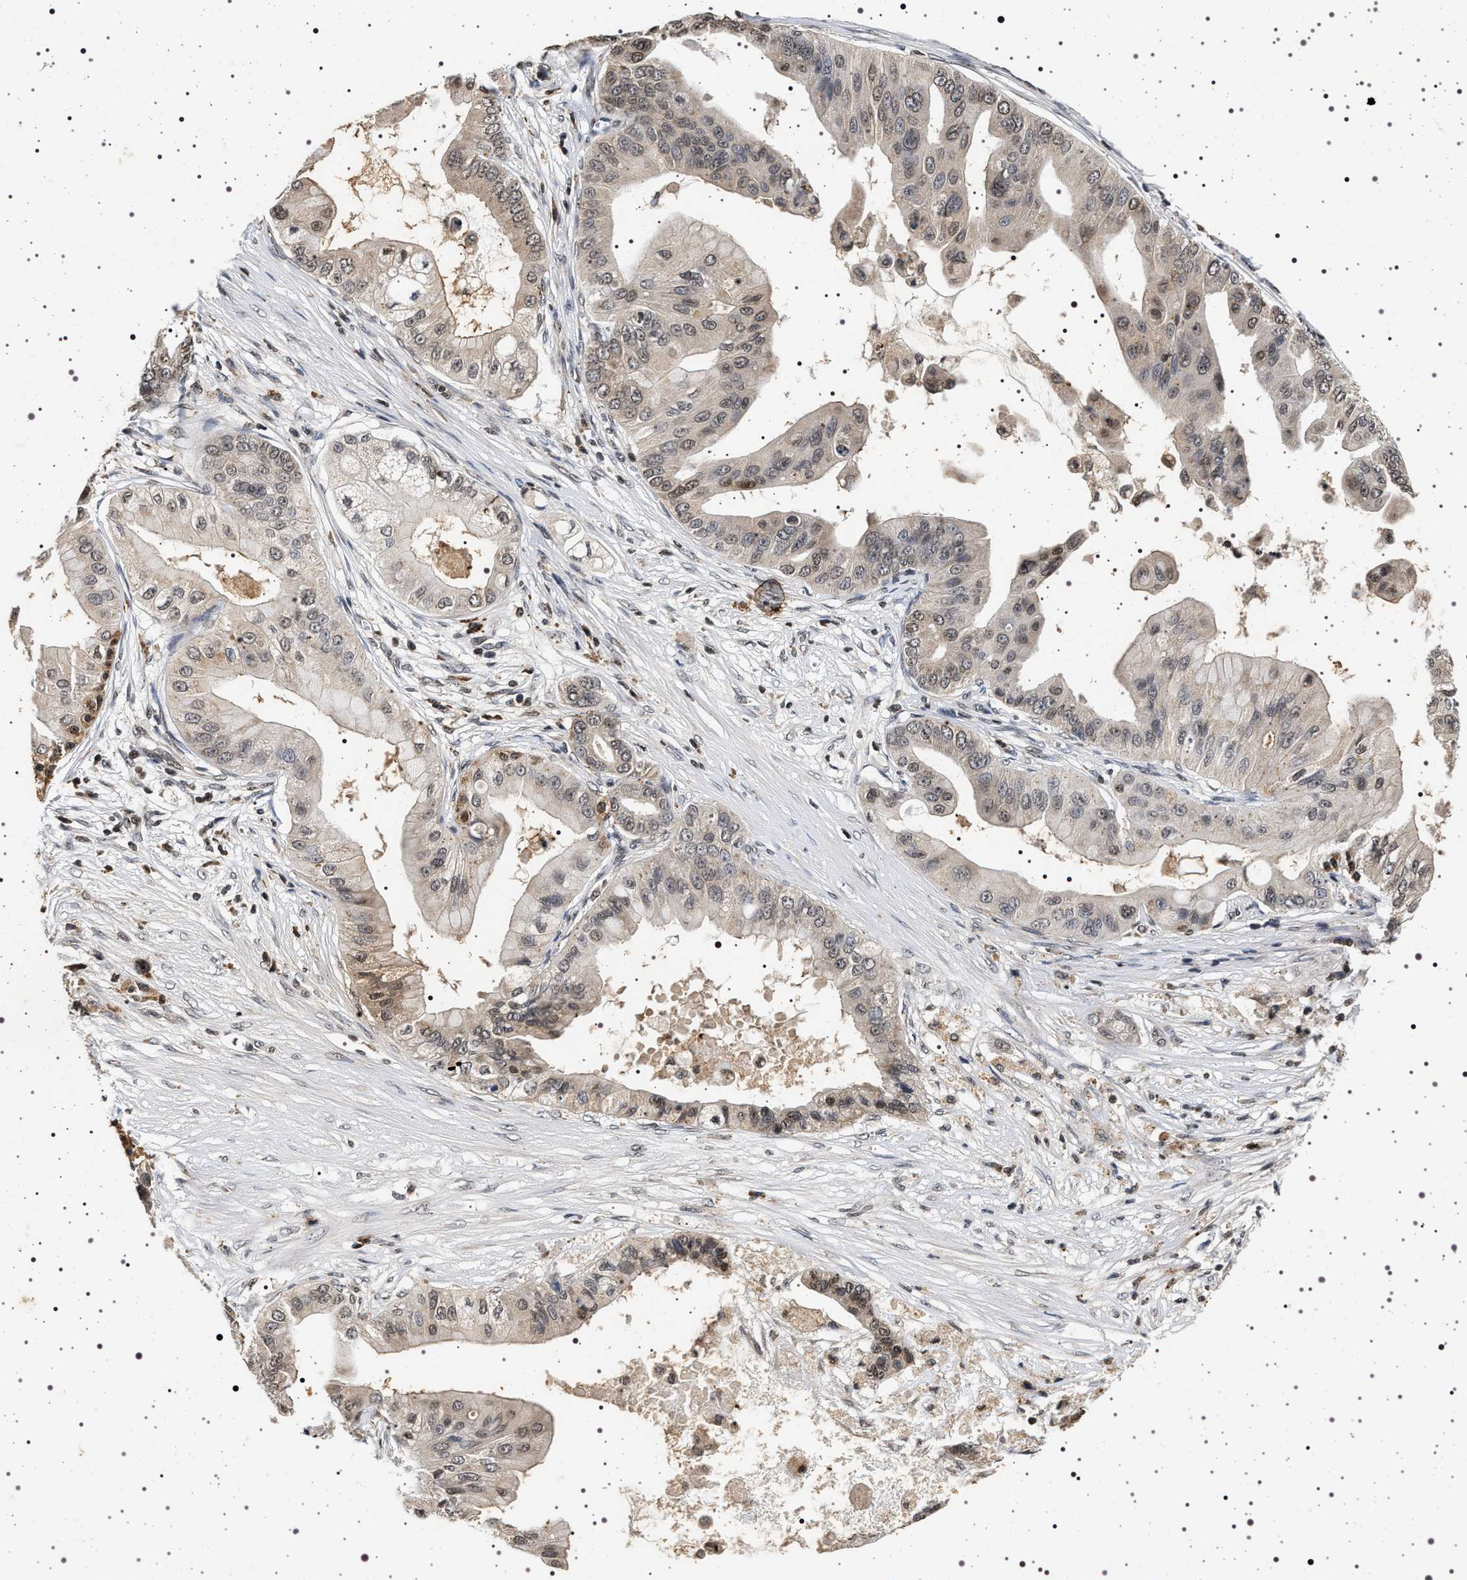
{"staining": {"intensity": "weak", "quantity": ">75%", "location": "cytoplasmic/membranous"}, "tissue": "pancreatic cancer", "cell_type": "Tumor cells", "image_type": "cancer", "snomed": [{"axis": "morphology", "description": "Adenocarcinoma, NOS"}, {"axis": "topography", "description": "Pancreas"}], "caption": "A brown stain shows weak cytoplasmic/membranous staining of a protein in human adenocarcinoma (pancreatic) tumor cells.", "gene": "CDKN1B", "patient": {"sex": "female", "age": 75}}